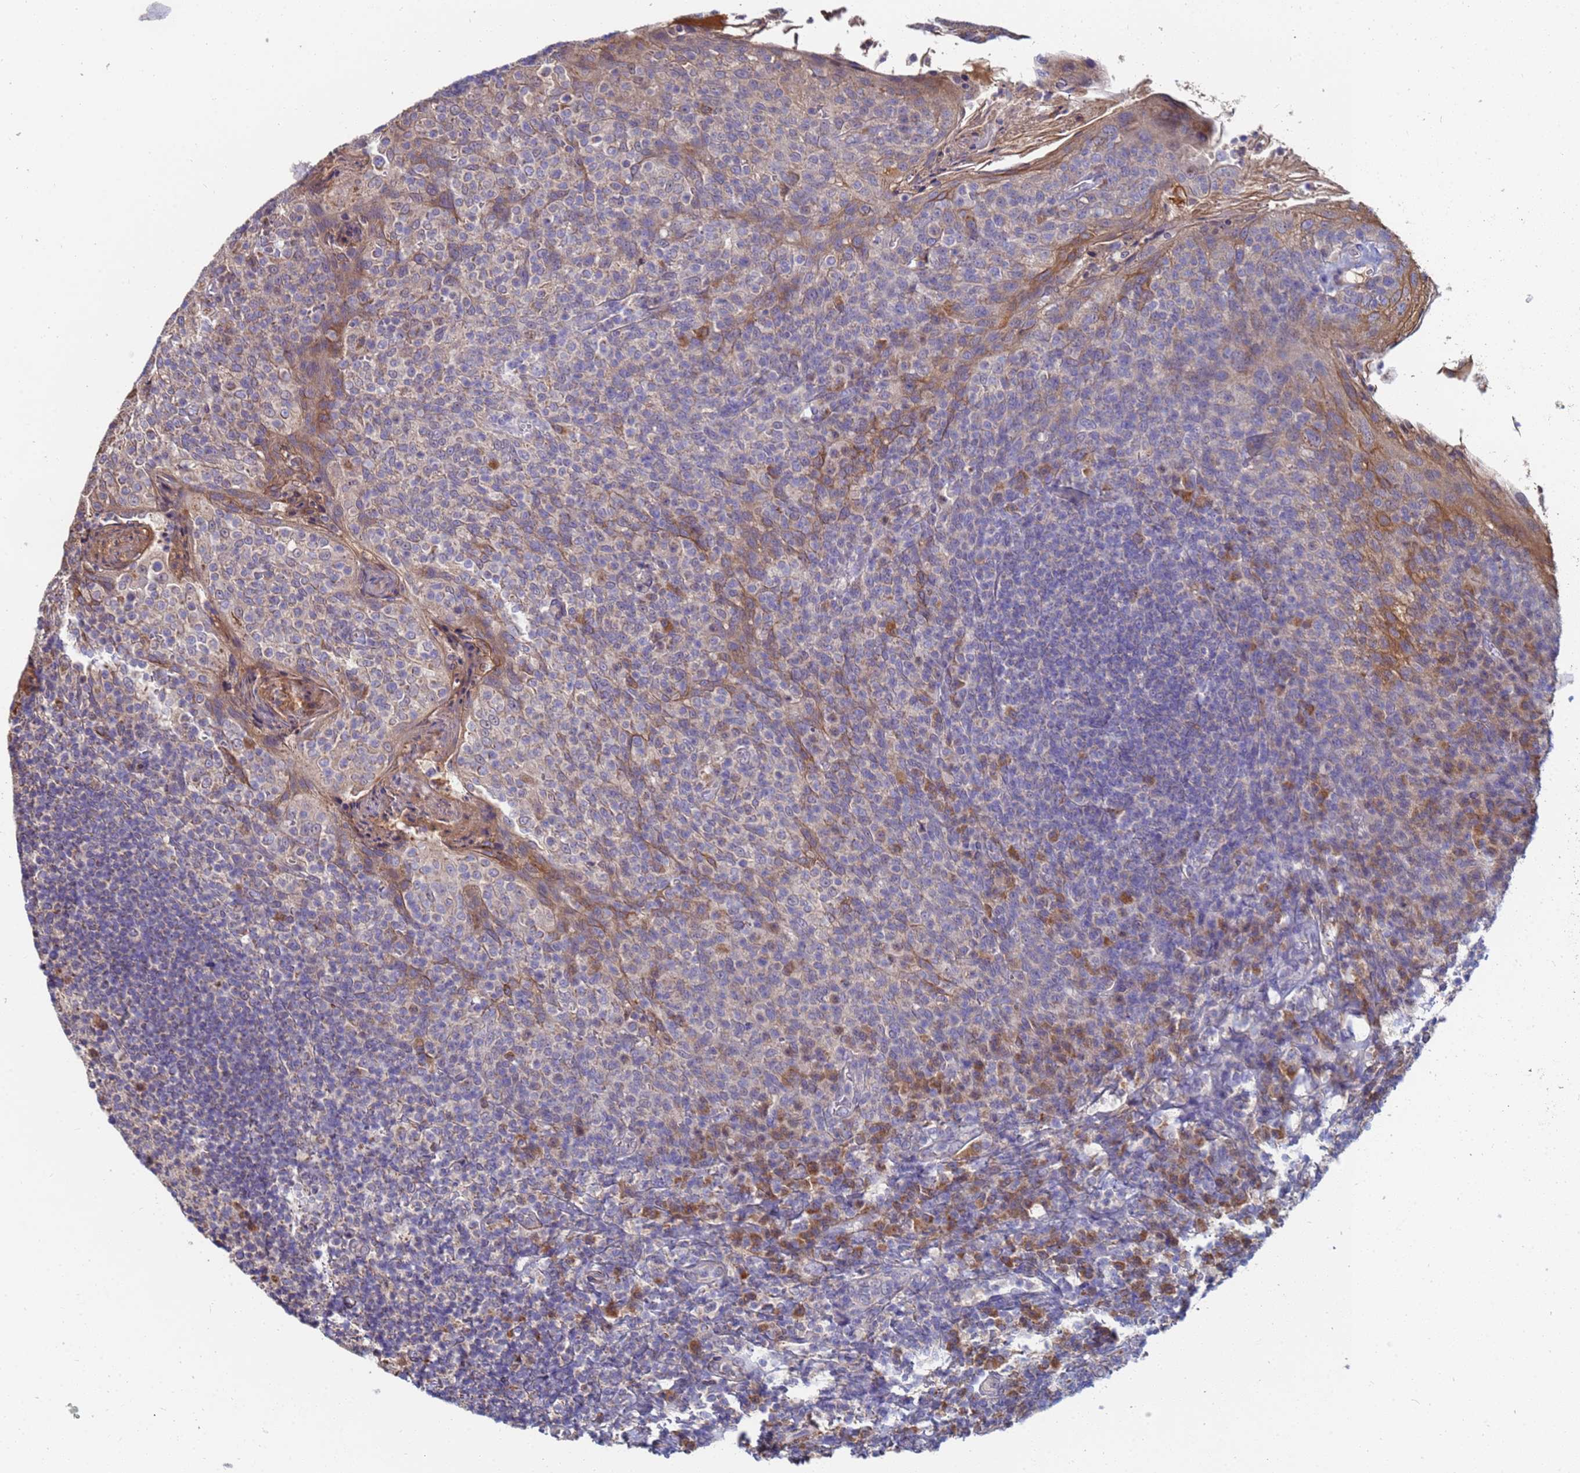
{"staining": {"intensity": "moderate", "quantity": "<25%", "location": "cytoplasmic/membranous"}, "tissue": "tonsil", "cell_type": "Non-germinal center cells", "image_type": "normal", "snomed": [{"axis": "morphology", "description": "Normal tissue, NOS"}, {"axis": "topography", "description": "Tonsil"}], "caption": "High-magnification brightfield microscopy of benign tonsil stained with DAB (3,3'-diaminobenzidine) (brown) and counterstained with hematoxylin (blue). non-germinal center cells exhibit moderate cytoplasmic/membranous expression is seen in approximately<25% of cells. (Brightfield microscopy of DAB IHC at high magnification).", "gene": "C5orf34", "patient": {"sex": "female", "age": 10}}